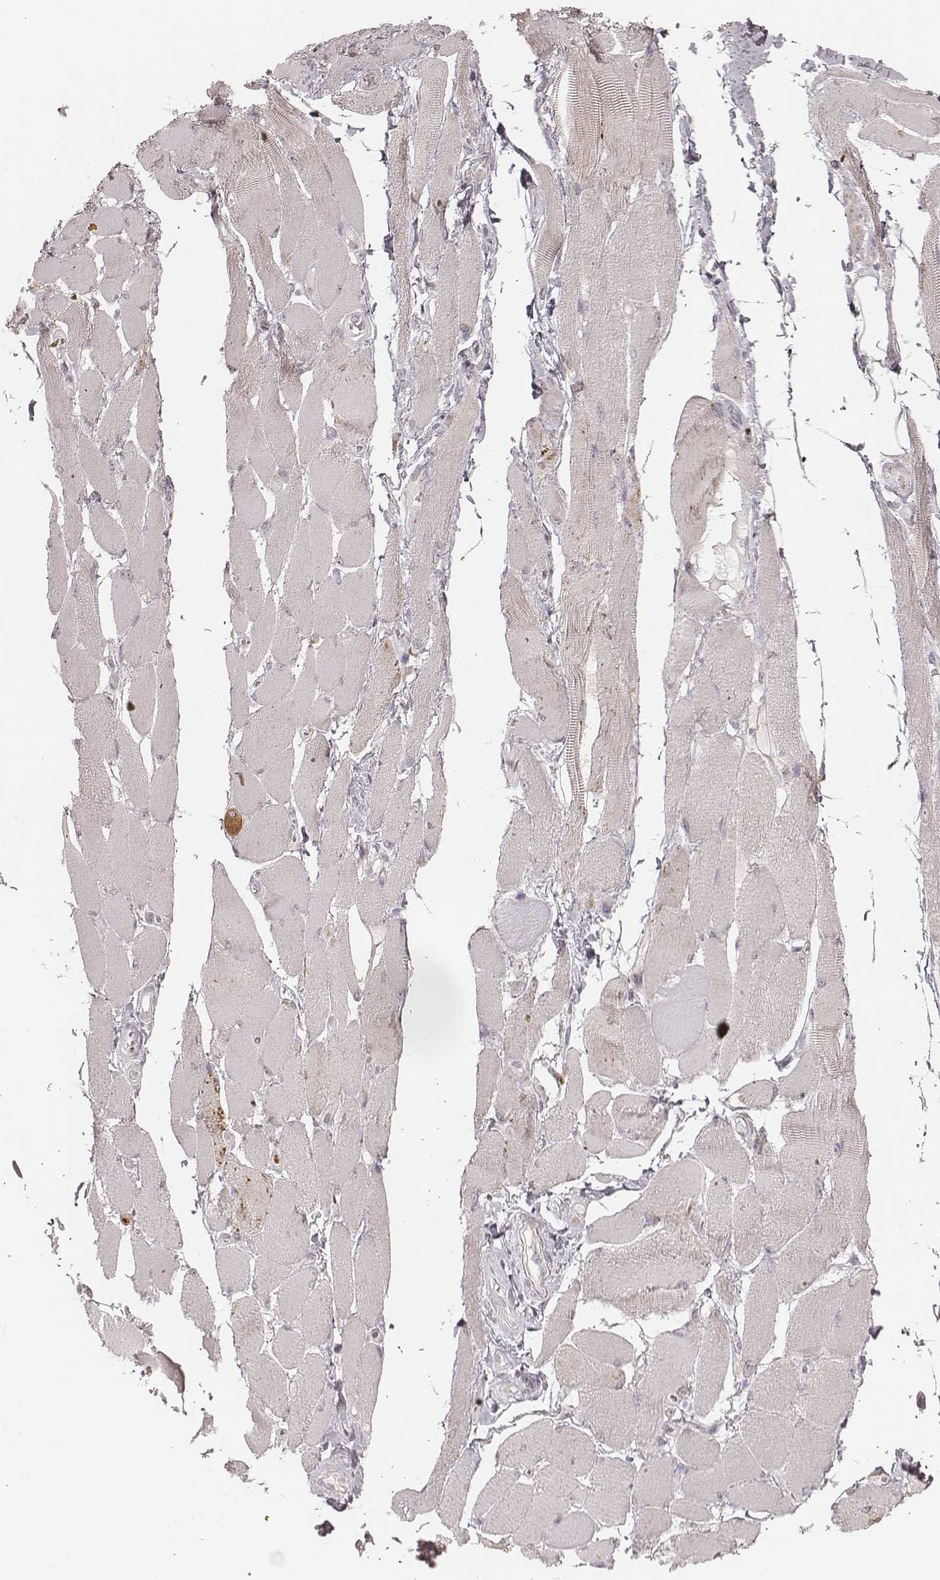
{"staining": {"intensity": "negative", "quantity": "none", "location": "none"}, "tissue": "skeletal muscle", "cell_type": "Myocytes", "image_type": "normal", "snomed": [{"axis": "morphology", "description": "Normal tissue, NOS"}, {"axis": "topography", "description": "Skeletal muscle"}, {"axis": "topography", "description": "Anal"}, {"axis": "topography", "description": "Peripheral nerve tissue"}], "caption": "A high-resolution photomicrograph shows immunohistochemistry (IHC) staining of normal skeletal muscle, which displays no significant expression in myocytes. (Brightfield microscopy of DAB IHC at high magnification).", "gene": "ABCA7", "patient": {"sex": "male", "age": 53}}